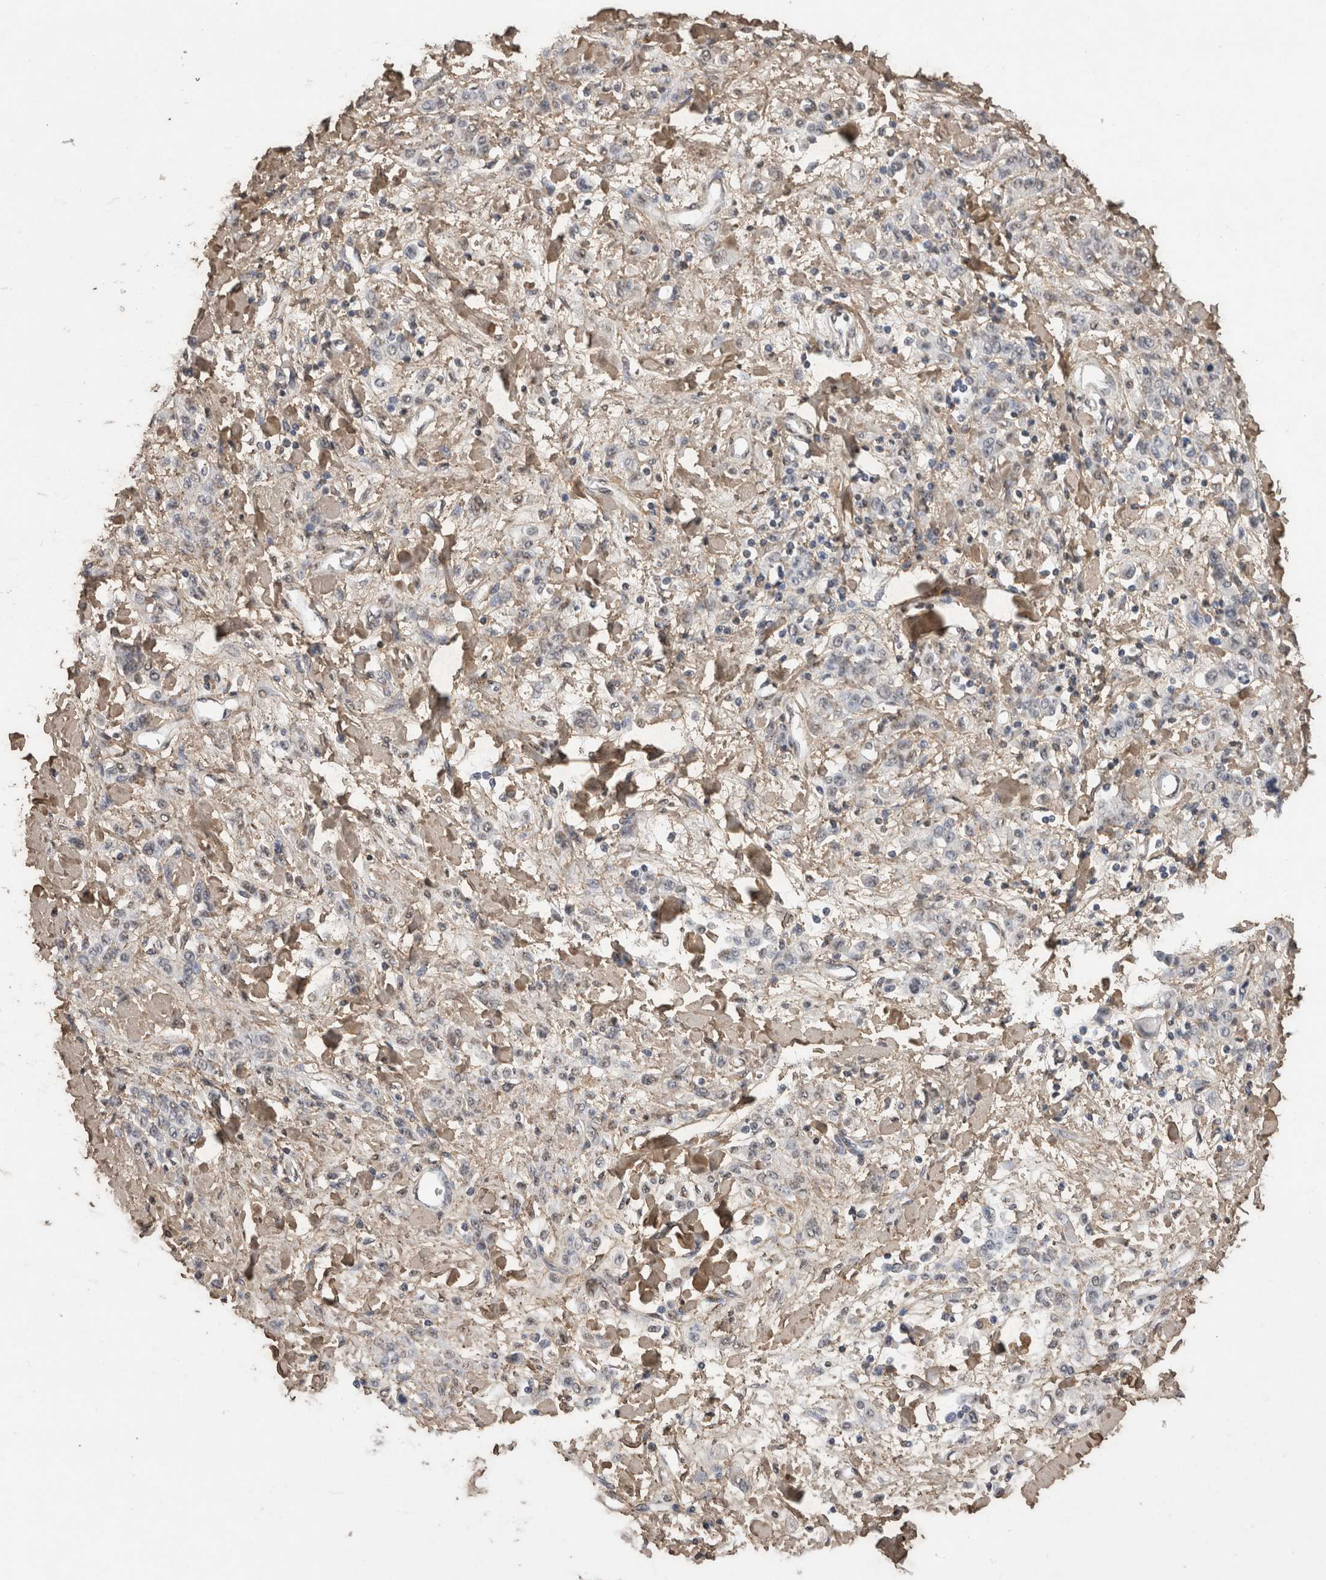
{"staining": {"intensity": "negative", "quantity": "none", "location": "none"}, "tissue": "stomach cancer", "cell_type": "Tumor cells", "image_type": "cancer", "snomed": [{"axis": "morphology", "description": "Normal tissue, NOS"}, {"axis": "morphology", "description": "Adenocarcinoma, NOS"}, {"axis": "topography", "description": "Stomach"}], "caption": "Micrograph shows no significant protein positivity in tumor cells of adenocarcinoma (stomach).", "gene": "C1QTNF5", "patient": {"sex": "male", "age": 82}}